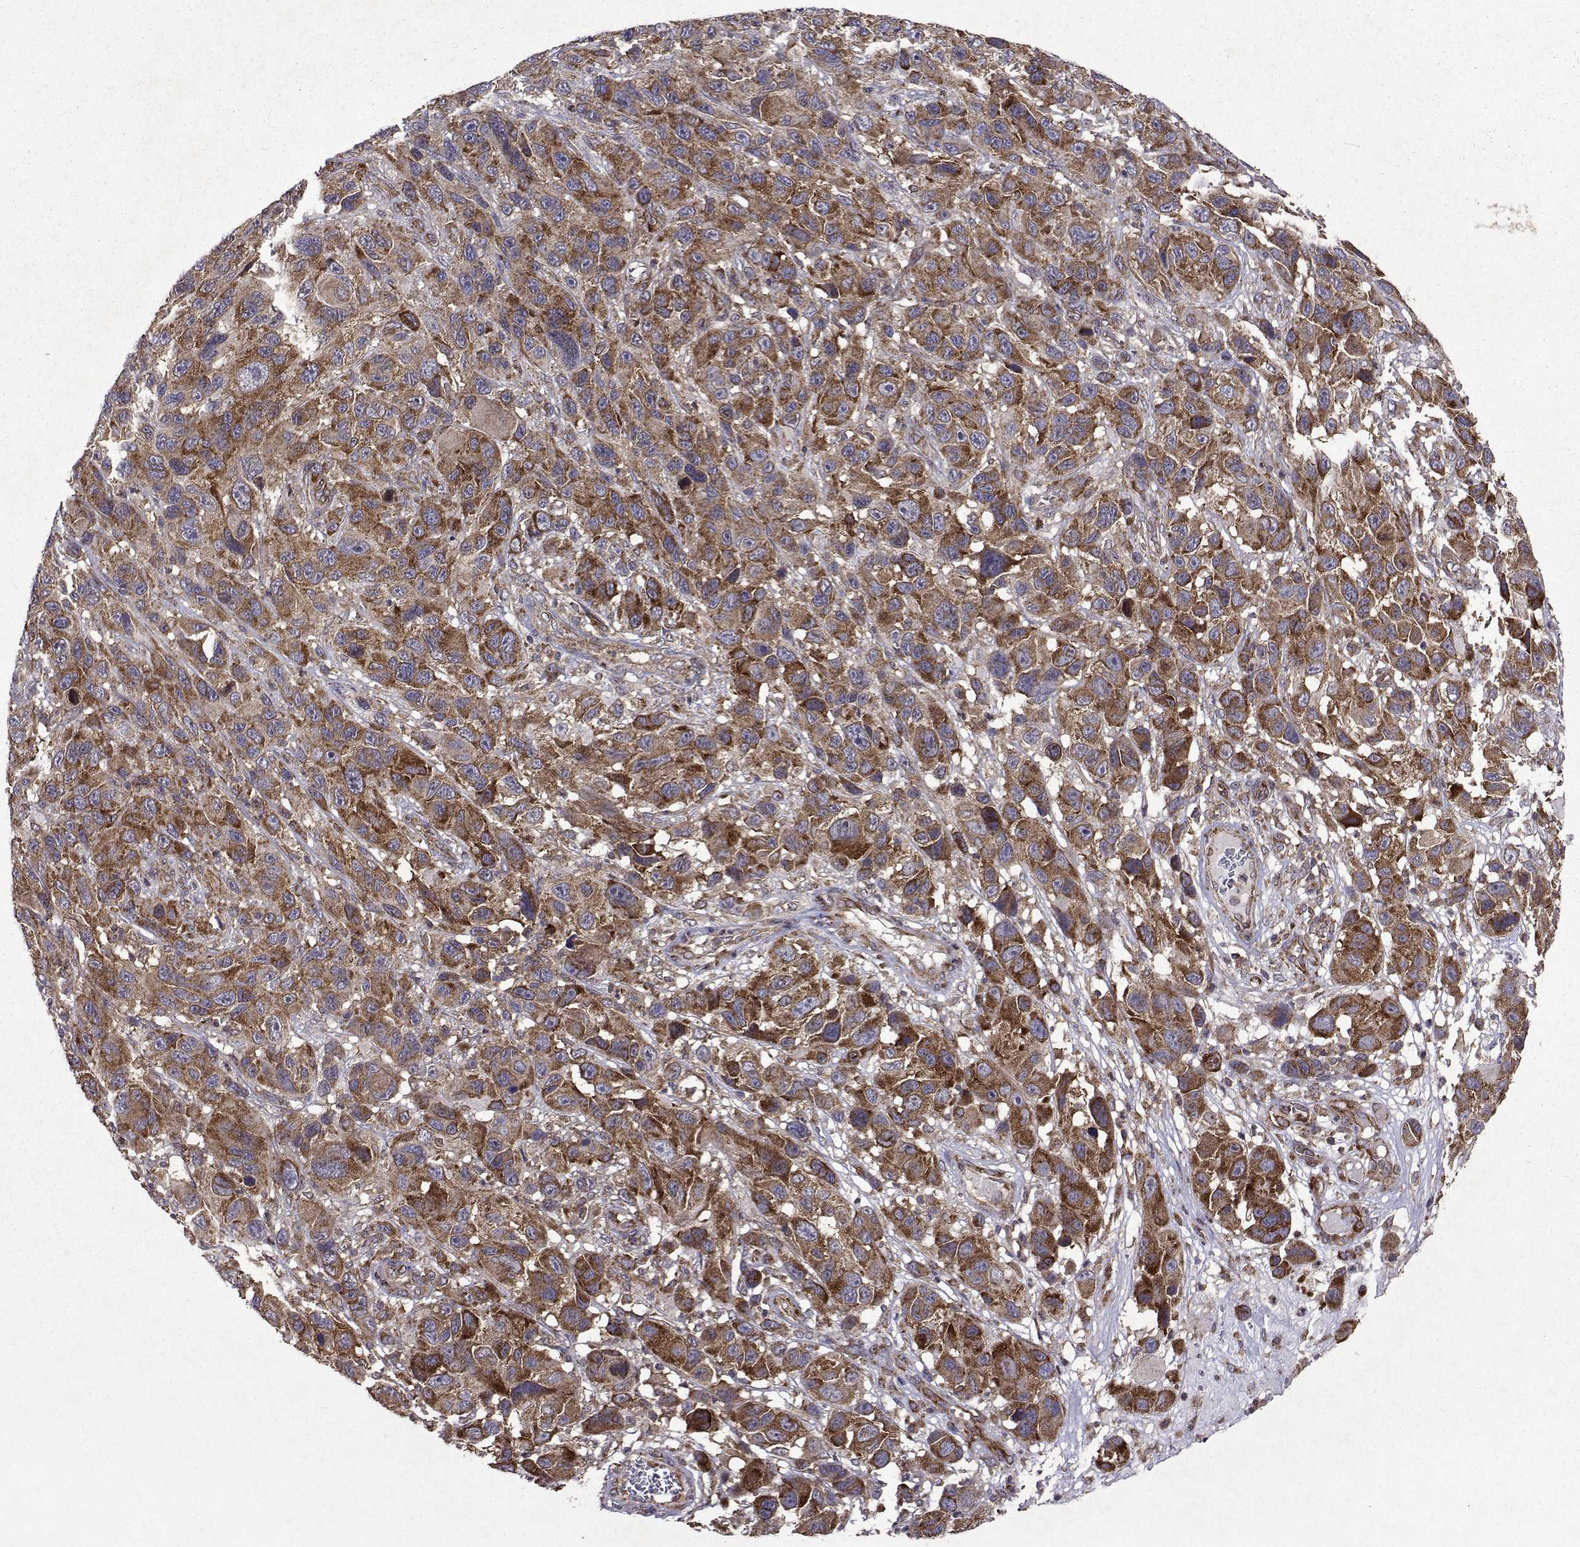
{"staining": {"intensity": "moderate", "quantity": ">75%", "location": "cytoplasmic/membranous"}, "tissue": "melanoma", "cell_type": "Tumor cells", "image_type": "cancer", "snomed": [{"axis": "morphology", "description": "Malignant melanoma, NOS"}, {"axis": "topography", "description": "Skin"}], "caption": "Melanoma tissue reveals moderate cytoplasmic/membranous expression in about >75% of tumor cells", "gene": "TARBP2", "patient": {"sex": "male", "age": 53}}